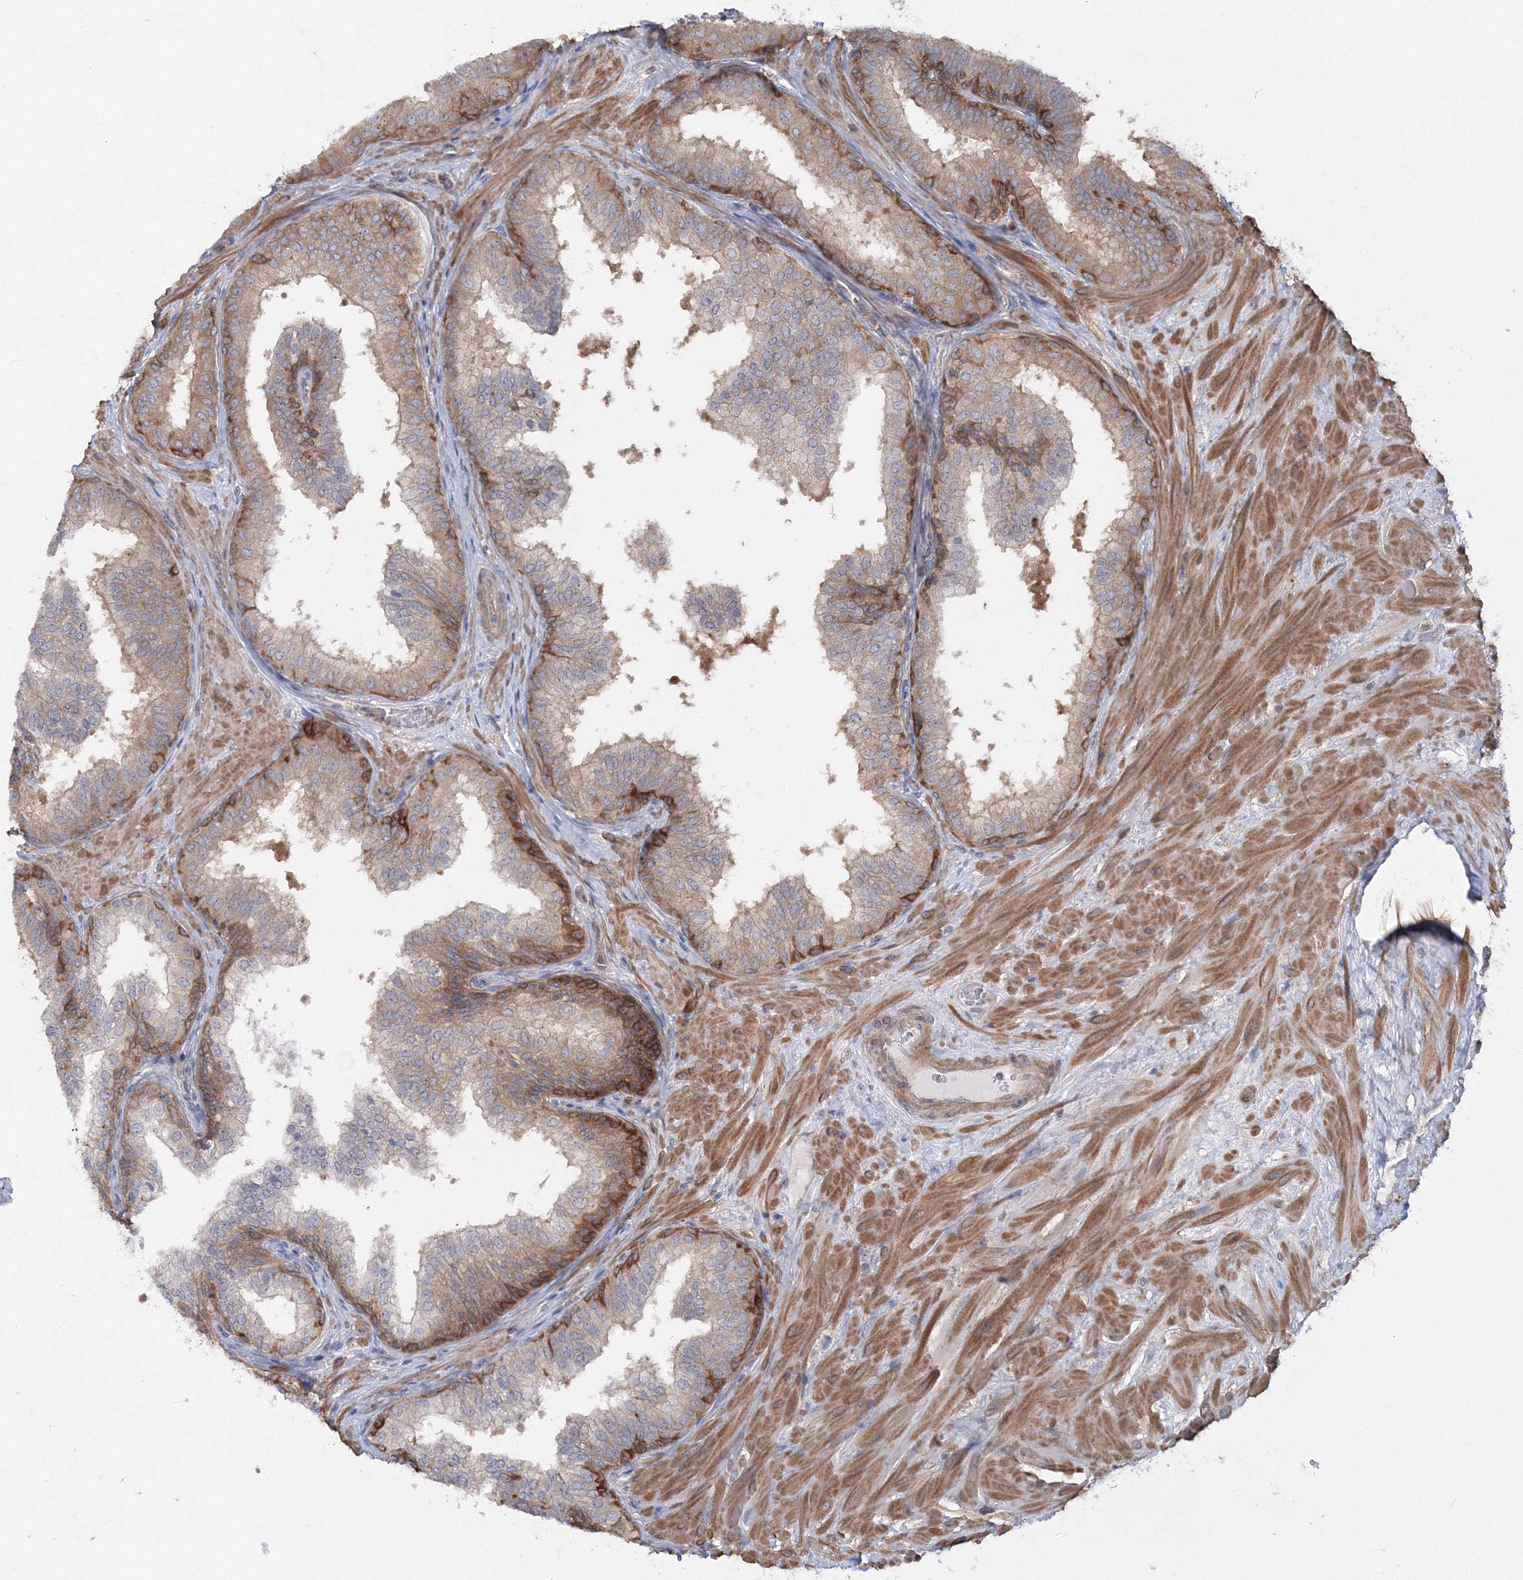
{"staining": {"intensity": "strong", "quantity": "<25%", "location": "cytoplasmic/membranous"}, "tissue": "prostate", "cell_type": "Glandular cells", "image_type": "normal", "snomed": [{"axis": "morphology", "description": "Normal tissue, NOS"}, {"axis": "topography", "description": "Prostate"}], "caption": "Immunohistochemistry of unremarkable prostate reveals medium levels of strong cytoplasmic/membranous expression in approximately <25% of glandular cells.", "gene": "IPMK", "patient": {"sex": "male", "age": 60}}